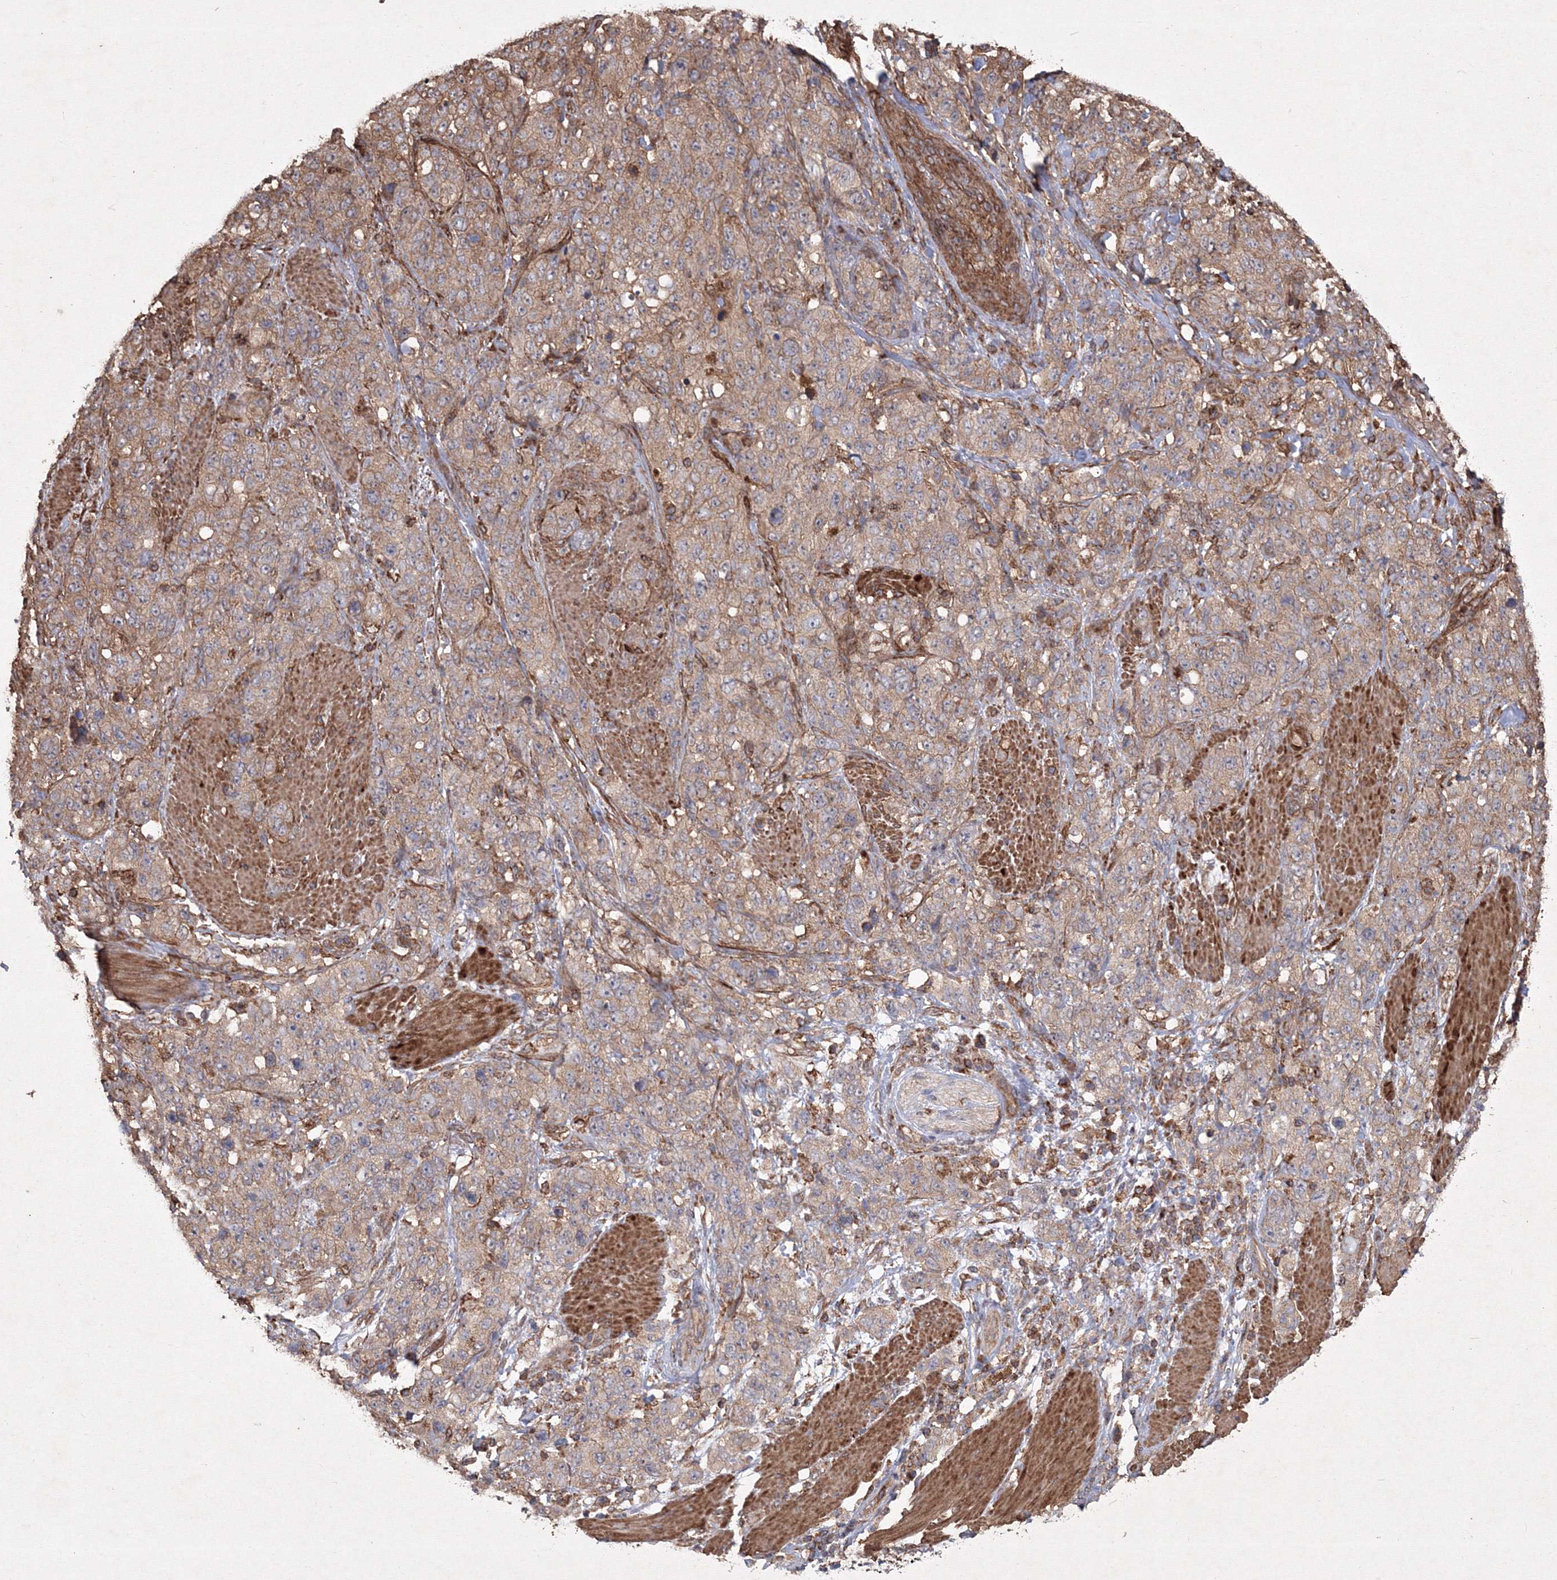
{"staining": {"intensity": "moderate", "quantity": ">75%", "location": "cytoplasmic/membranous"}, "tissue": "stomach cancer", "cell_type": "Tumor cells", "image_type": "cancer", "snomed": [{"axis": "morphology", "description": "Adenocarcinoma, NOS"}, {"axis": "topography", "description": "Stomach"}], "caption": "A medium amount of moderate cytoplasmic/membranous staining is appreciated in approximately >75% of tumor cells in stomach adenocarcinoma tissue. The staining was performed using DAB, with brown indicating positive protein expression. Nuclei are stained blue with hematoxylin.", "gene": "TMEM139", "patient": {"sex": "male", "age": 48}}